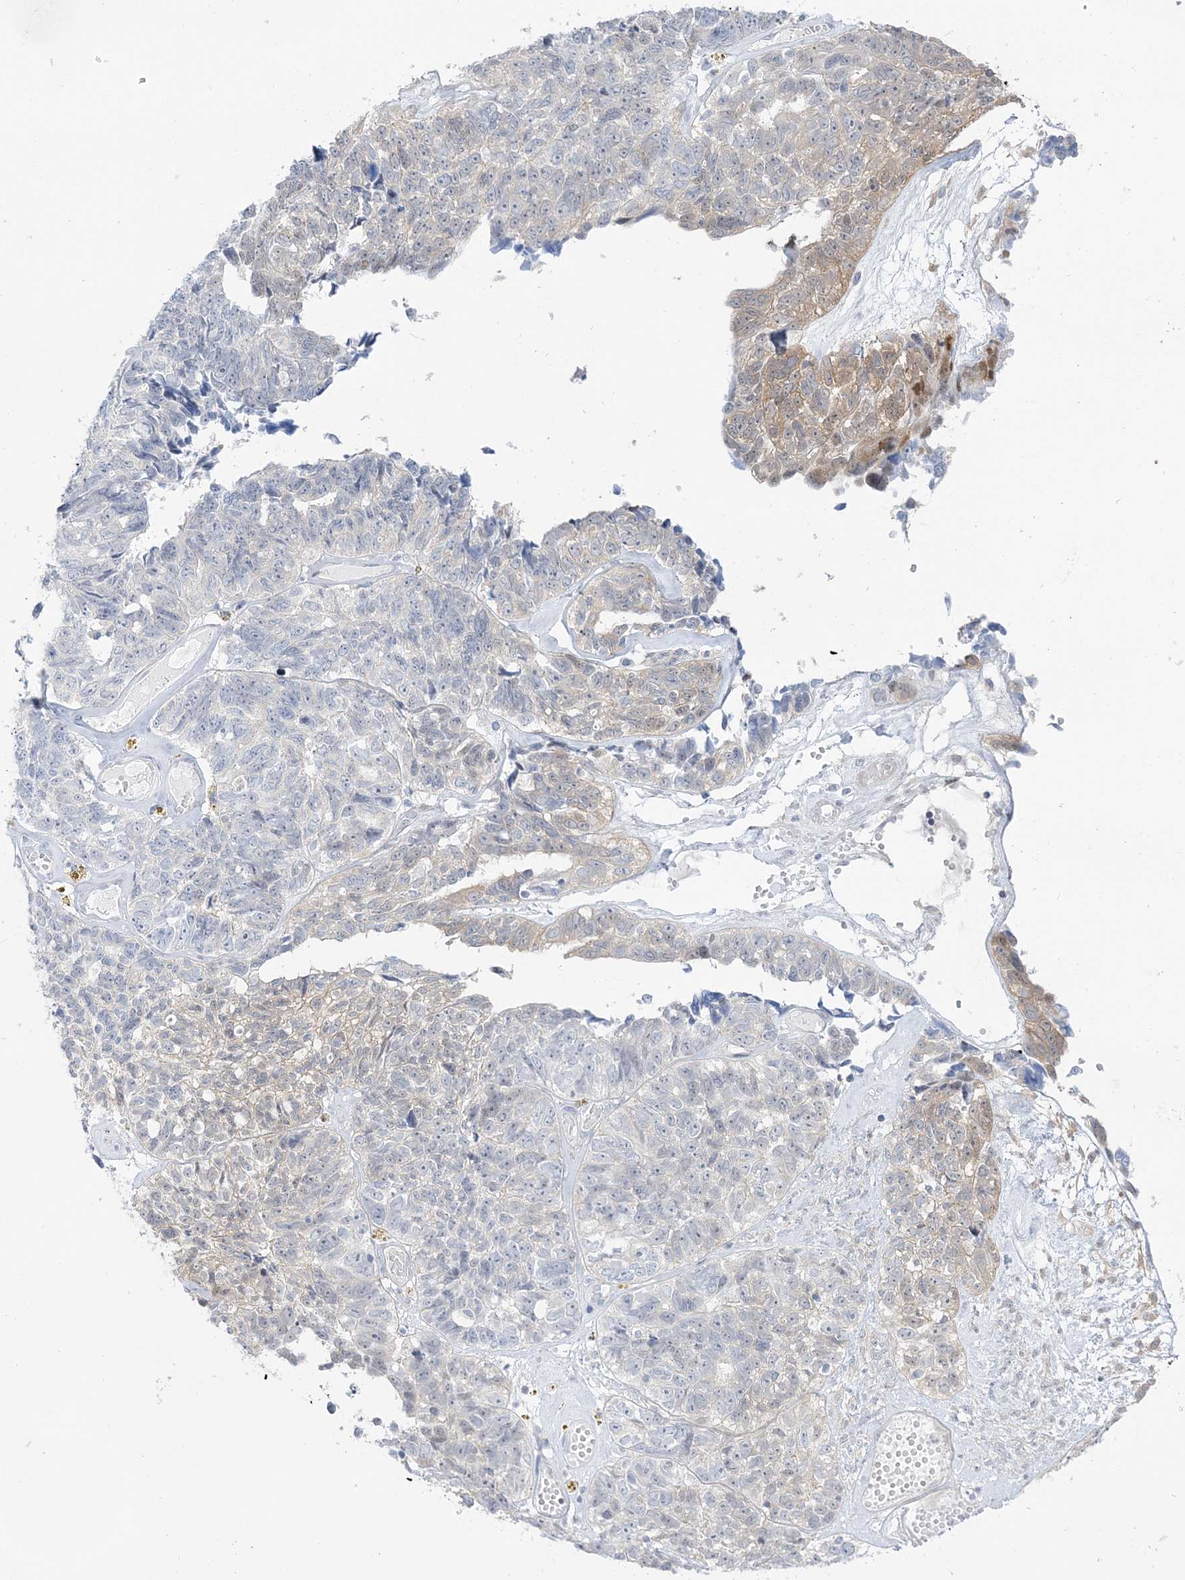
{"staining": {"intensity": "weak", "quantity": "<25%", "location": "cytoplasmic/membranous"}, "tissue": "ovarian cancer", "cell_type": "Tumor cells", "image_type": "cancer", "snomed": [{"axis": "morphology", "description": "Cystadenocarcinoma, serous, NOS"}, {"axis": "topography", "description": "Ovary"}], "caption": "Tumor cells show no significant protein expression in ovarian cancer. (Immunohistochemistry, brightfield microscopy, high magnification).", "gene": "THADA", "patient": {"sex": "female", "age": 79}}